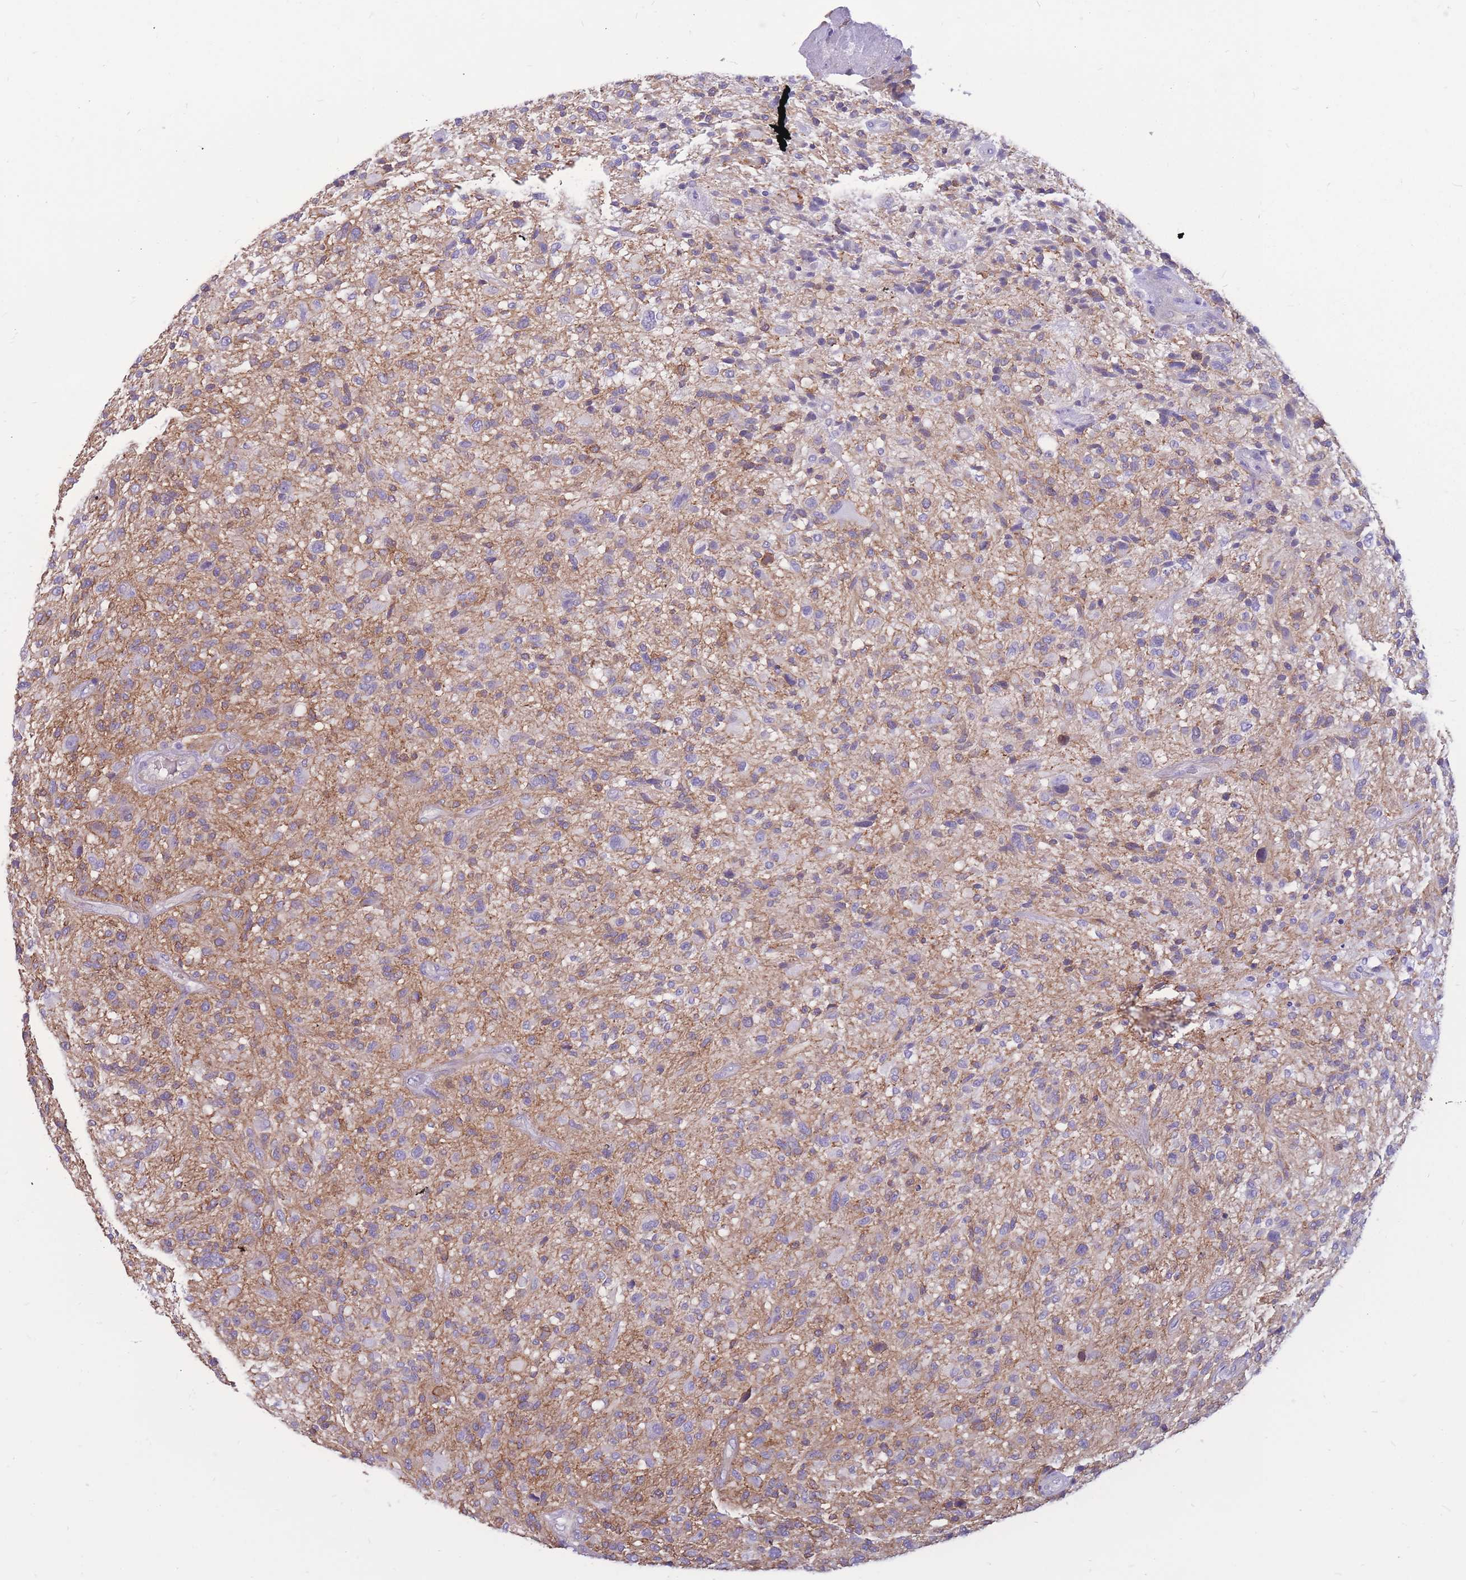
{"staining": {"intensity": "weak", "quantity": "25%-75%", "location": "cytoplasmic/membranous"}, "tissue": "glioma", "cell_type": "Tumor cells", "image_type": "cancer", "snomed": [{"axis": "morphology", "description": "Glioma, malignant, High grade"}, {"axis": "topography", "description": "Brain"}], "caption": "Malignant glioma (high-grade) tissue reveals weak cytoplasmic/membranous expression in approximately 25%-75% of tumor cells, visualized by immunohistochemistry.", "gene": "ADD2", "patient": {"sex": "male", "age": 47}}